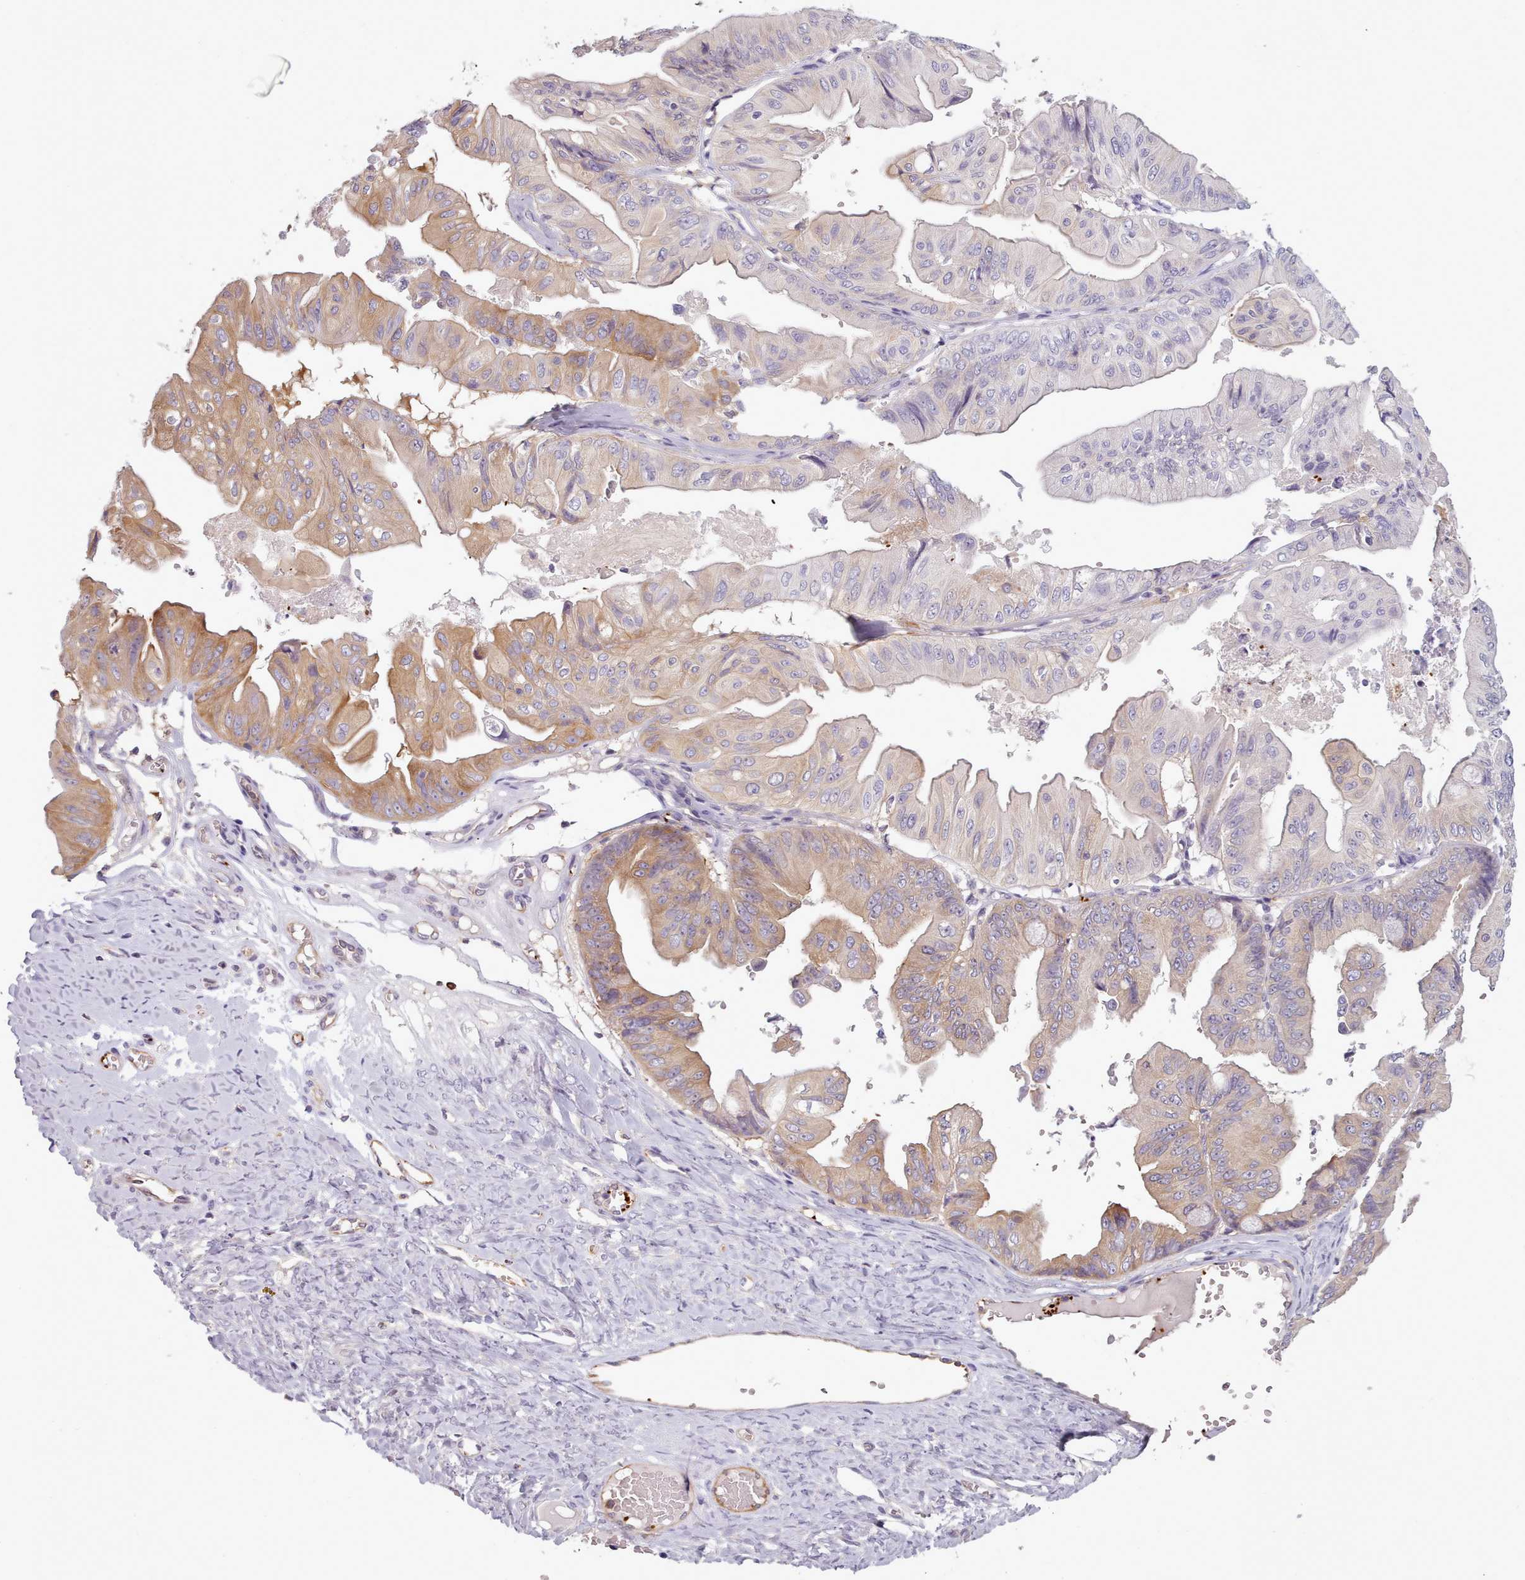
{"staining": {"intensity": "moderate", "quantity": "<25%", "location": "cytoplasmic/membranous"}, "tissue": "ovarian cancer", "cell_type": "Tumor cells", "image_type": "cancer", "snomed": [{"axis": "morphology", "description": "Cystadenocarcinoma, mucinous, NOS"}, {"axis": "topography", "description": "Ovary"}], "caption": "Immunohistochemistry (DAB (3,3'-diaminobenzidine)) staining of human ovarian cancer displays moderate cytoplasmic/membranous protein positivity in about <25% of tumor cells.", "gene": "NDST2", "patient": {"sex": "female", "age": 61}}